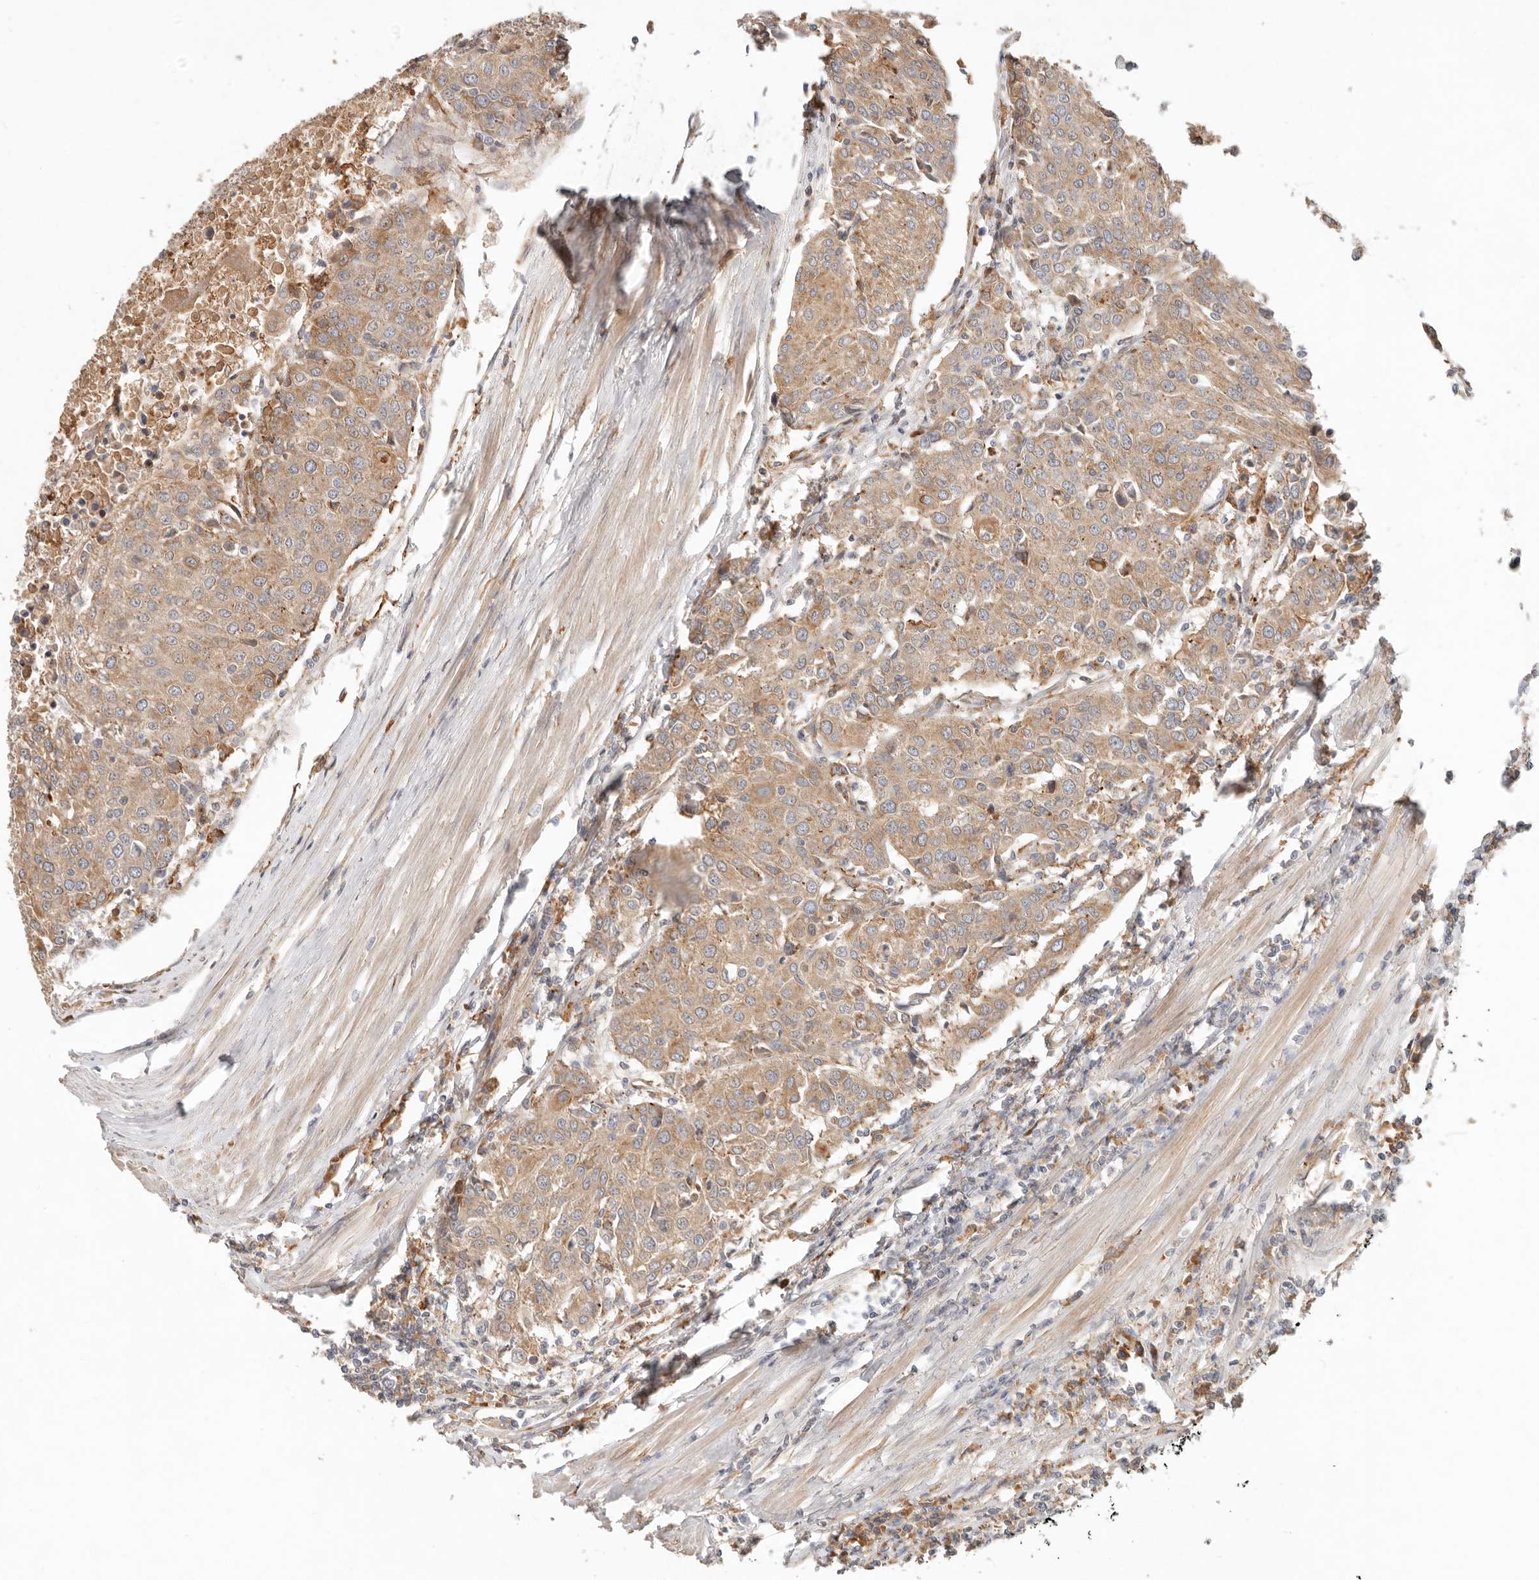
{"staining": {"intensity": "moderate", "quantity": ">75%", "location": "cytoplasmic/membranous"}, "tissue": "urothelial cancer", "cell_type": "Tumor cells", "image_type": "cancer", "snomed": [{"axis": "morphology", "description": "Urothelial carcinoma, High grade"}, {"axis": "topography", "description": "Urinary bladder"}], "caption": "Immunohistochemistry of human urothelial cancer demonstrates medium levels of moderate cytoplasmic/membranous staining in approximately >75% of tumor cells.", "gene": "ARHGEF10L", "patient": {"sex": "female", "age": 85}}